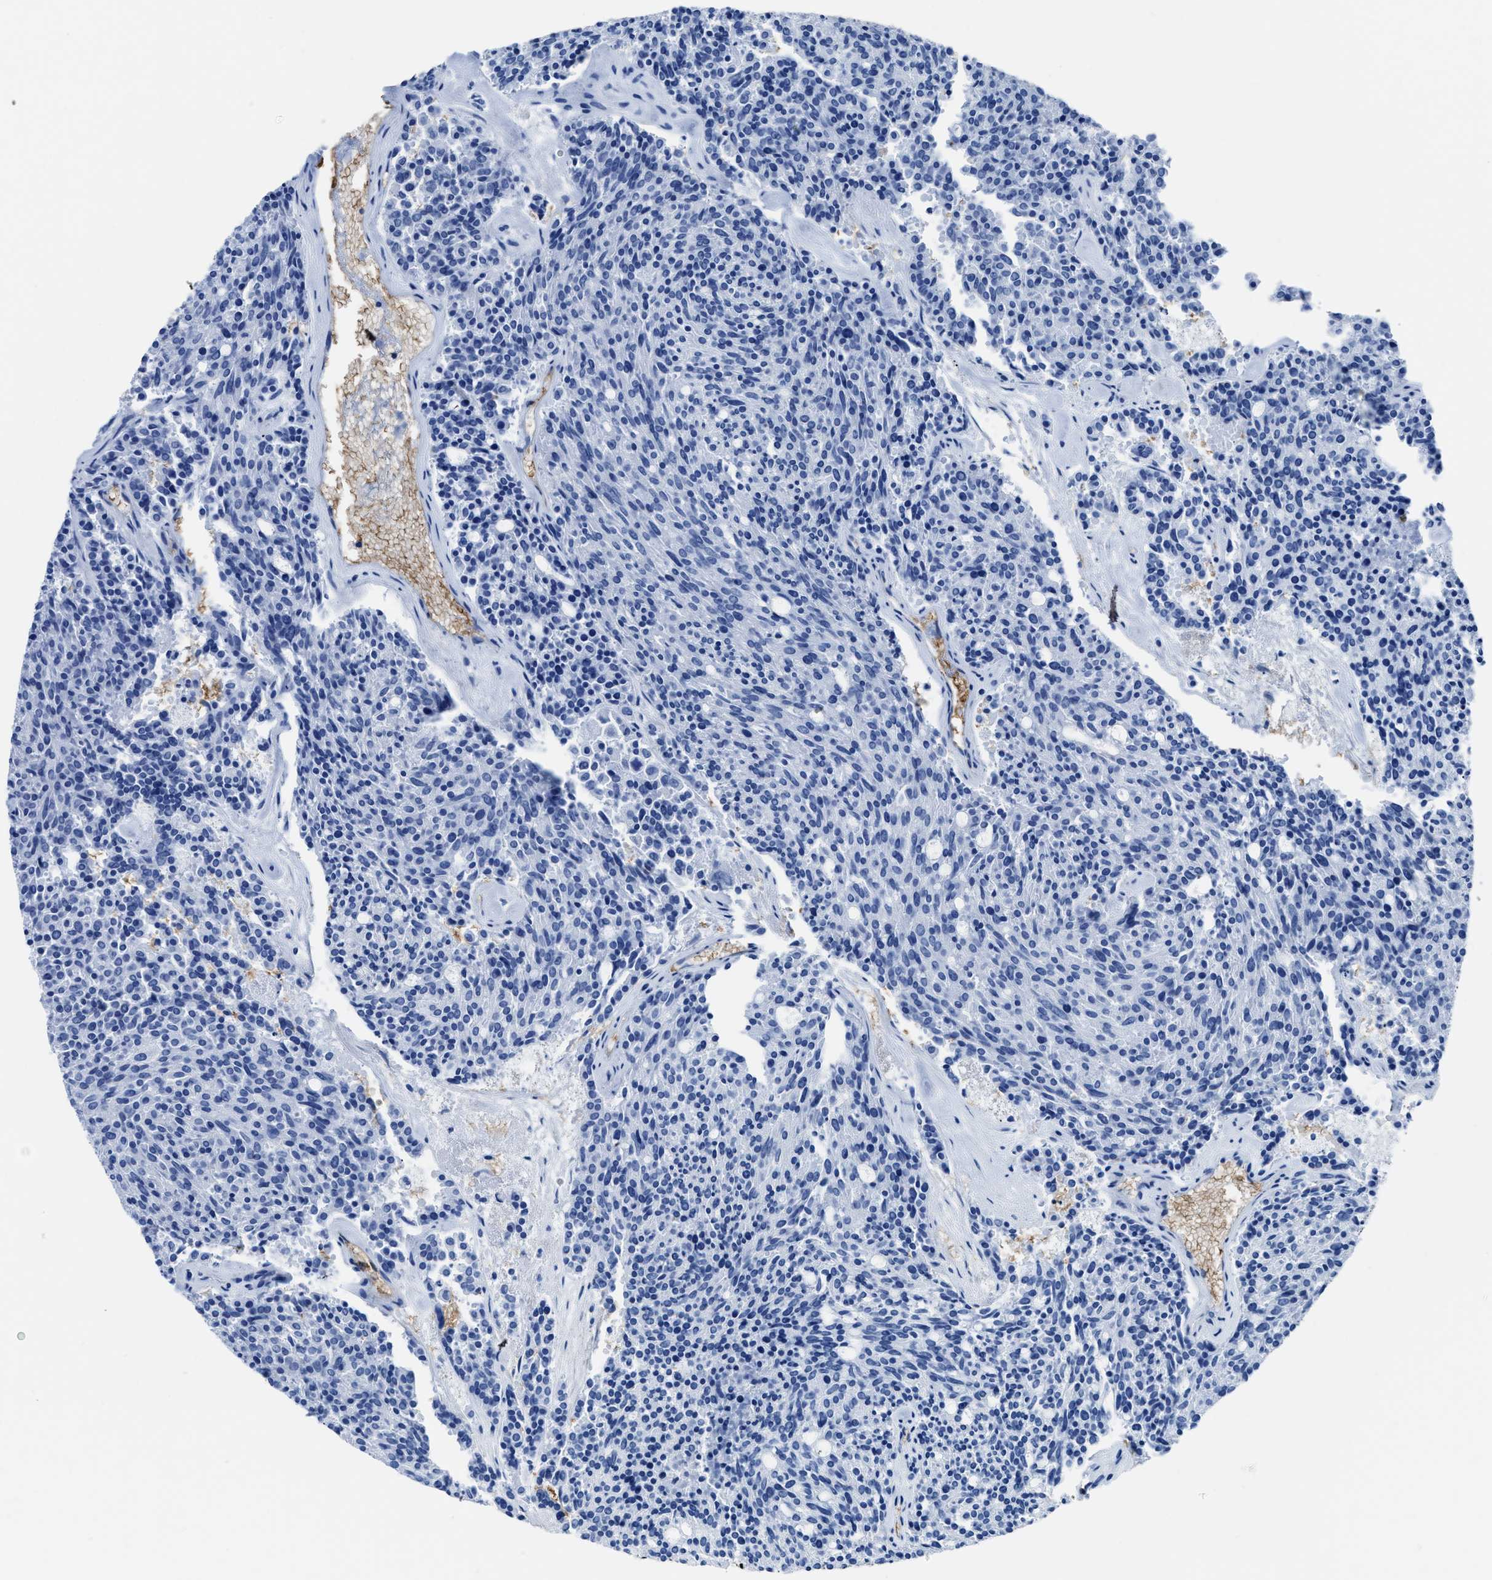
{"staining": {"intensity": "negative", "quantity": "none", "location": "none"}, "tissue": "carcinoid", "cell_type": "Tumor cells", "image_type": "cancer", "snomed": [{"axis": "morphology", "description": "Carcinoid, malignant, NOS"}, {"axis": "topography", "description": "Pancreas"}], "caption": "Malignant carcinoid stained for a protein using immunohistochemistry (IHC) displays no positivity tumor cells.", "gene": "AQP1", "patient": {"sex": "female", "age": 54}}